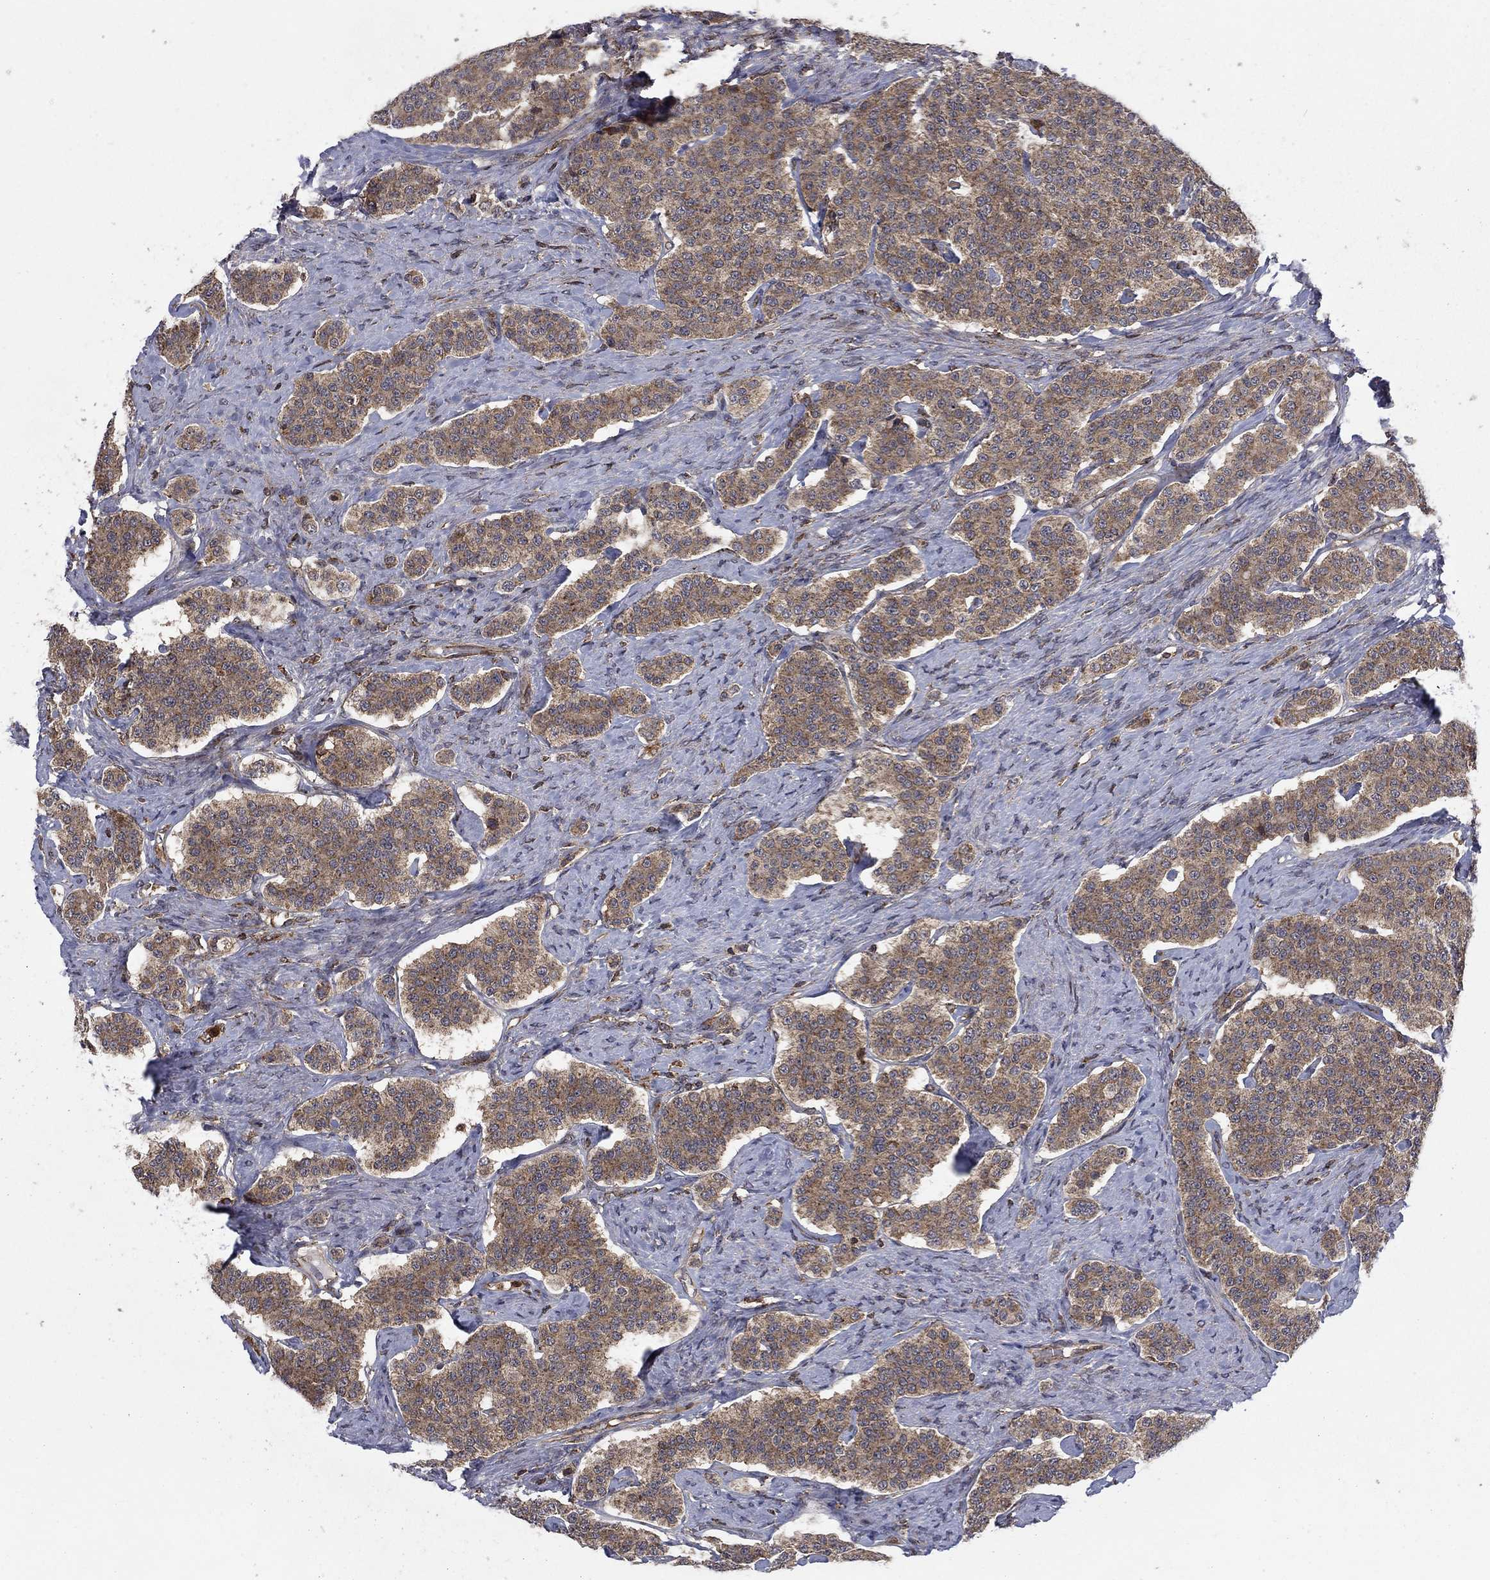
{"staining": {"intensity": "weak", "quantity": ">75%", "location": "cytoplasmic/membranous"}, "tissue": "carcinoid", "cell_type": "Tumor cells", "image_type": "cancer", "snomed": [{"axis": "morphology", "description": "Carcinoid, malignant, NOS"}, {"axis": "topography", "description": "Small intestine"}], "caption": "Protein expression analysis of carcinoid (malignant) displays weak cytoplasmic/membranous positivity in about >75% of tumor cells.", "gene": "IFI35", "patient": {"sex": "female", "age": 58}}